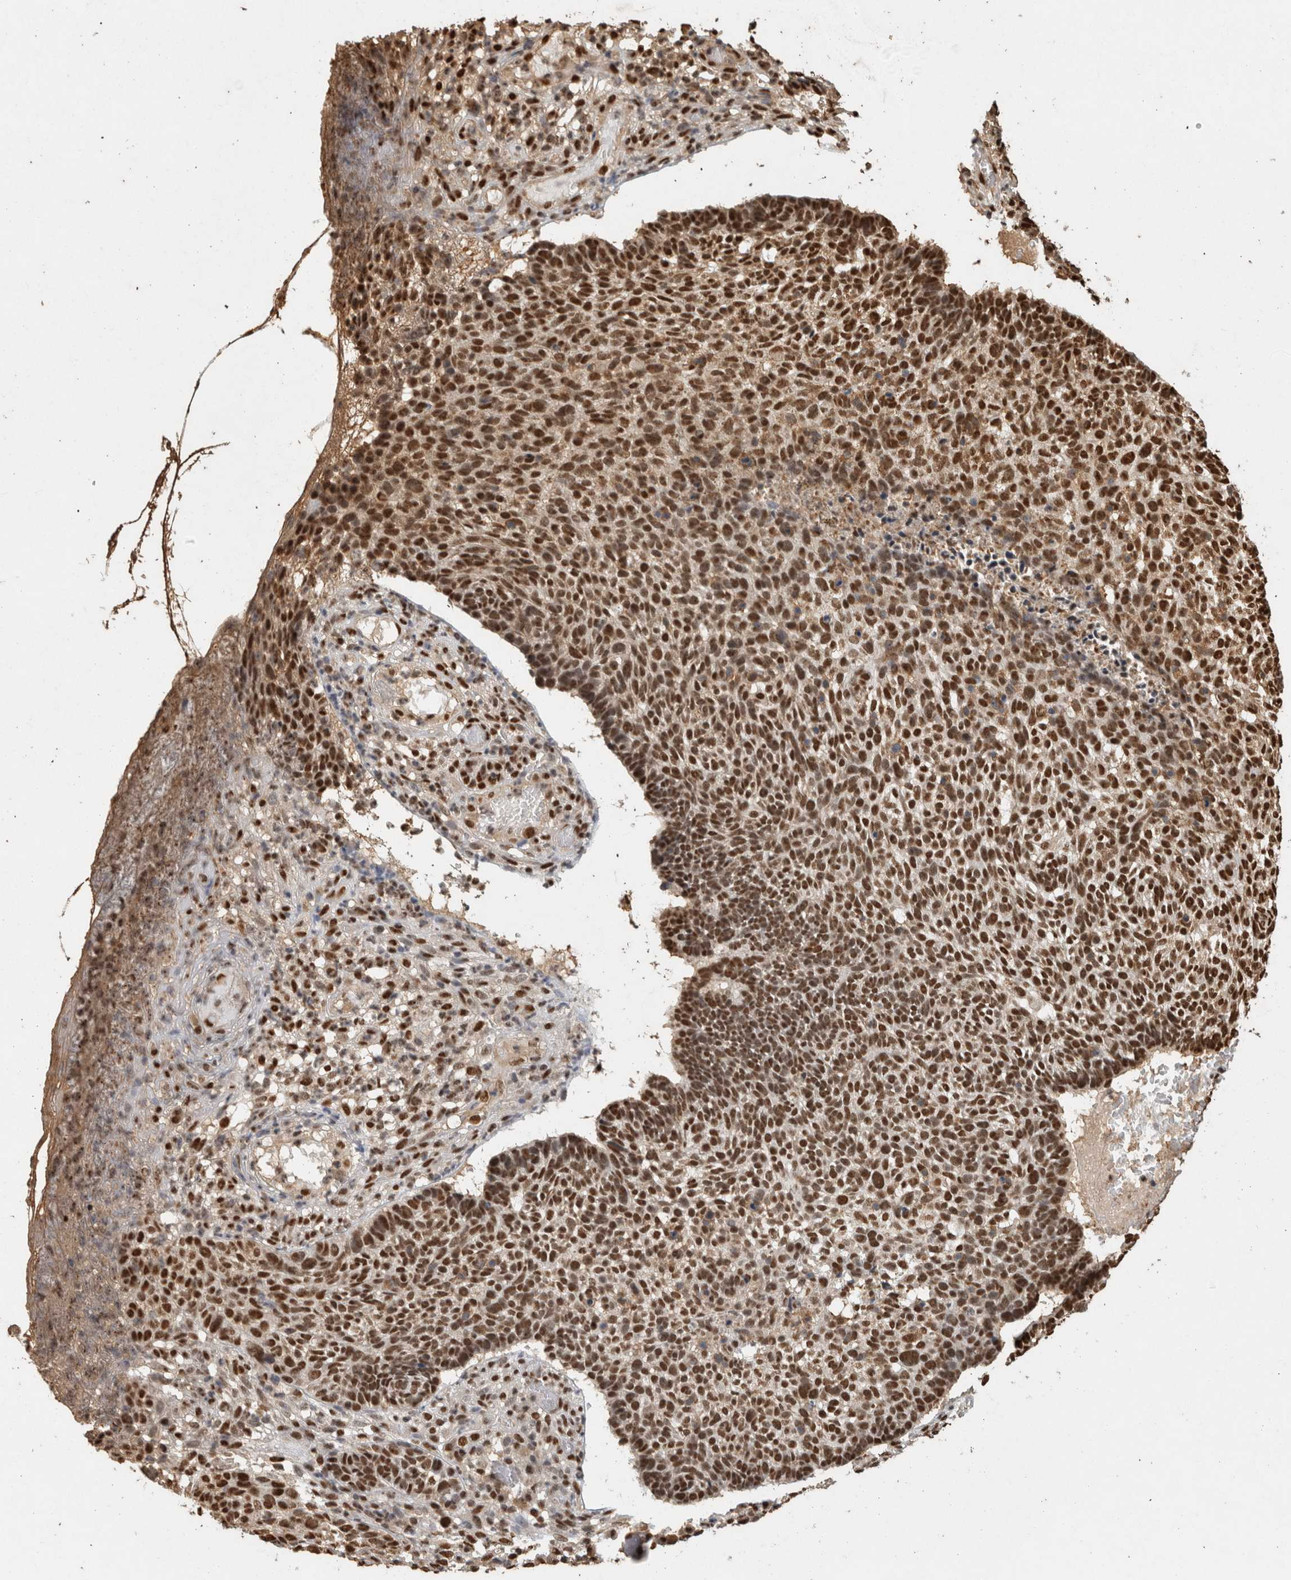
{"staining": {"intensity": "strong", "quantity": ">75%", "location": "nuclear"}, "tissue": "skin cancer", "cell_type": "Tumor cells", "image_type": "cancer", "snomed": [{"axis": "morphology", "description": "Basal cell carcinoma"}, {"axis": "topography", "description": "Skin"}], "caption": "The micrograph reveals immunohistochemical staining of skin basal cell carcinoma. There is strong nuclear positivity is appreciated in approximately >75% of tumor cells. The staining was performed using DAB to visualize the protein expression in brown, while the nuclei were stained in blue with hematoxylin (Magnification: 20x).", "gene": "RAD50", "patient": {"sex": "male", "age": 85}}